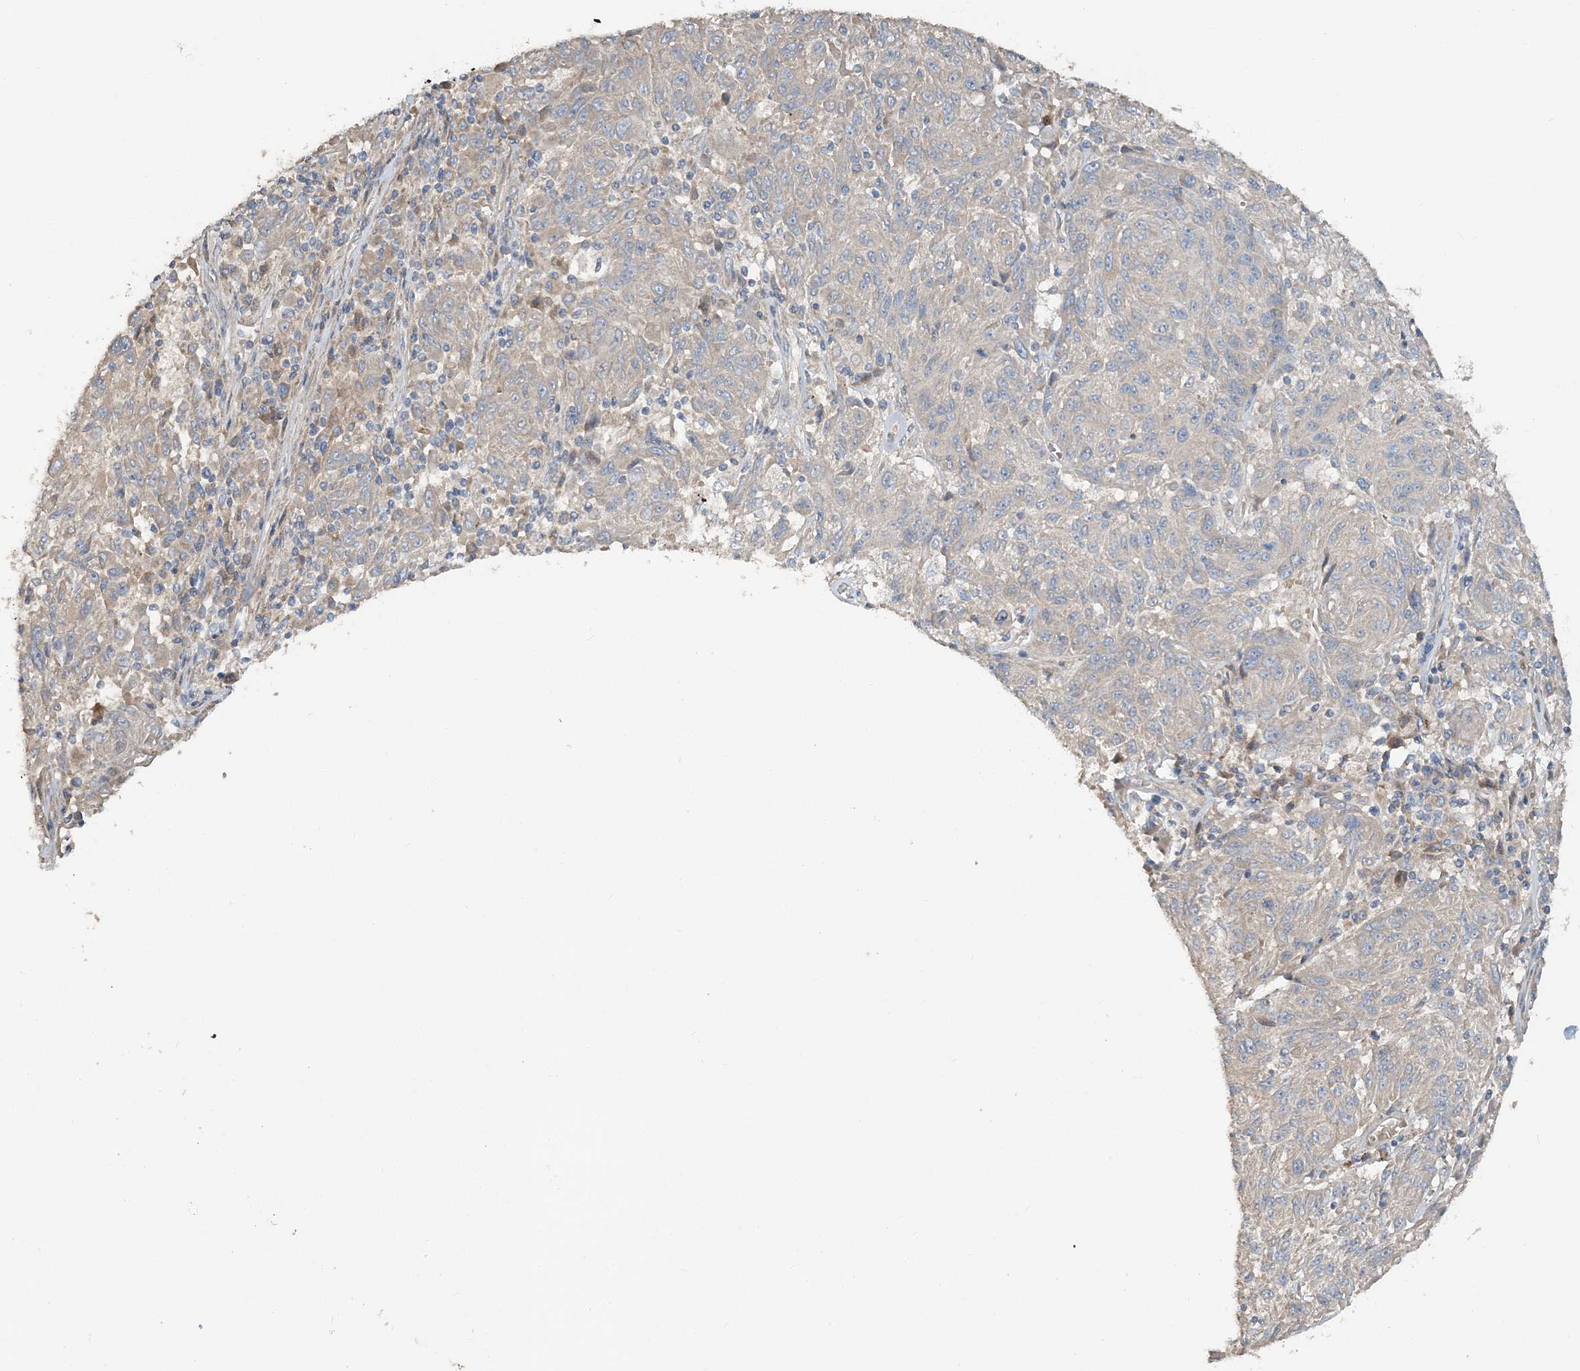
{"staining": {"intensity": "negative", "quantity": "none", "location": "none"}, "tissue": "melanoma", "cell_type": "Tumor cells", "image_type": "cancer", "snomed": [{"axis": "morphology", "description": "Malignant melanoma, NOS"}, {"axis": "topography", "description": "Skin"}], "caption": "The photomicrograph exhibits no staining of tumor cells in melanoma.", "gene": "SLC4A10", "patient": {"sex": "male", "age": 53}}